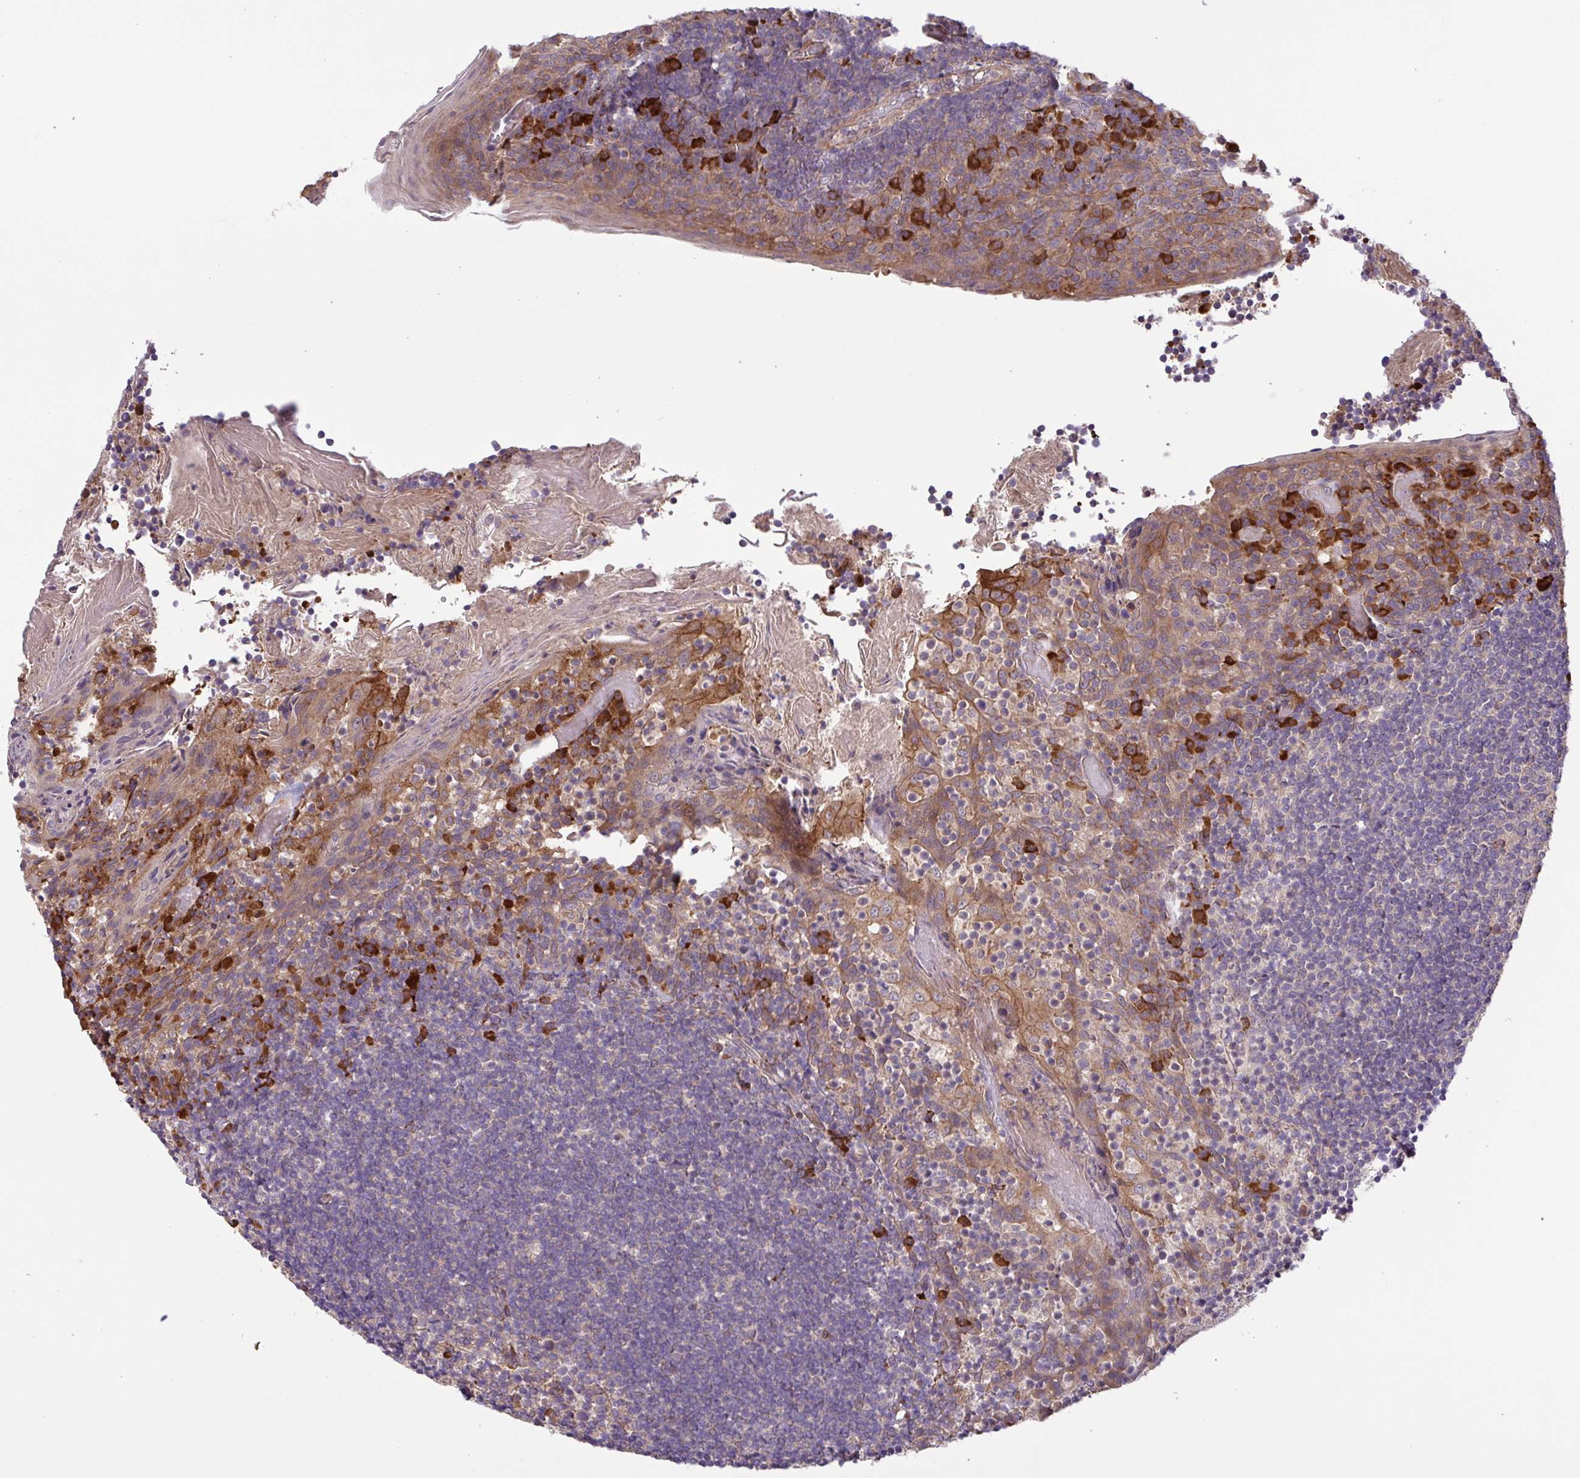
{"staining": {"intensity": "moderate", "quantity": "<25%", "location": "cytoplasmic/membranous"}, "tissue": "tonsil", "cell_type": "Germinal center cells", "image_type": "normal", "snomed": [{"axis": "morphology", "description": "Normal tissue, NOS"}, {"axis": "topography", "description": "Tonsil"}], "caption": "A brown stain shows moderate cytoplasmic/membranous staining of a protein in germinal center cells of unremarkable human tonsil. (DAB = brown stain, brightfield microscopy at high magnification).", "gene": "INTS10", "patient": {"sex": "female", "age": 10}}